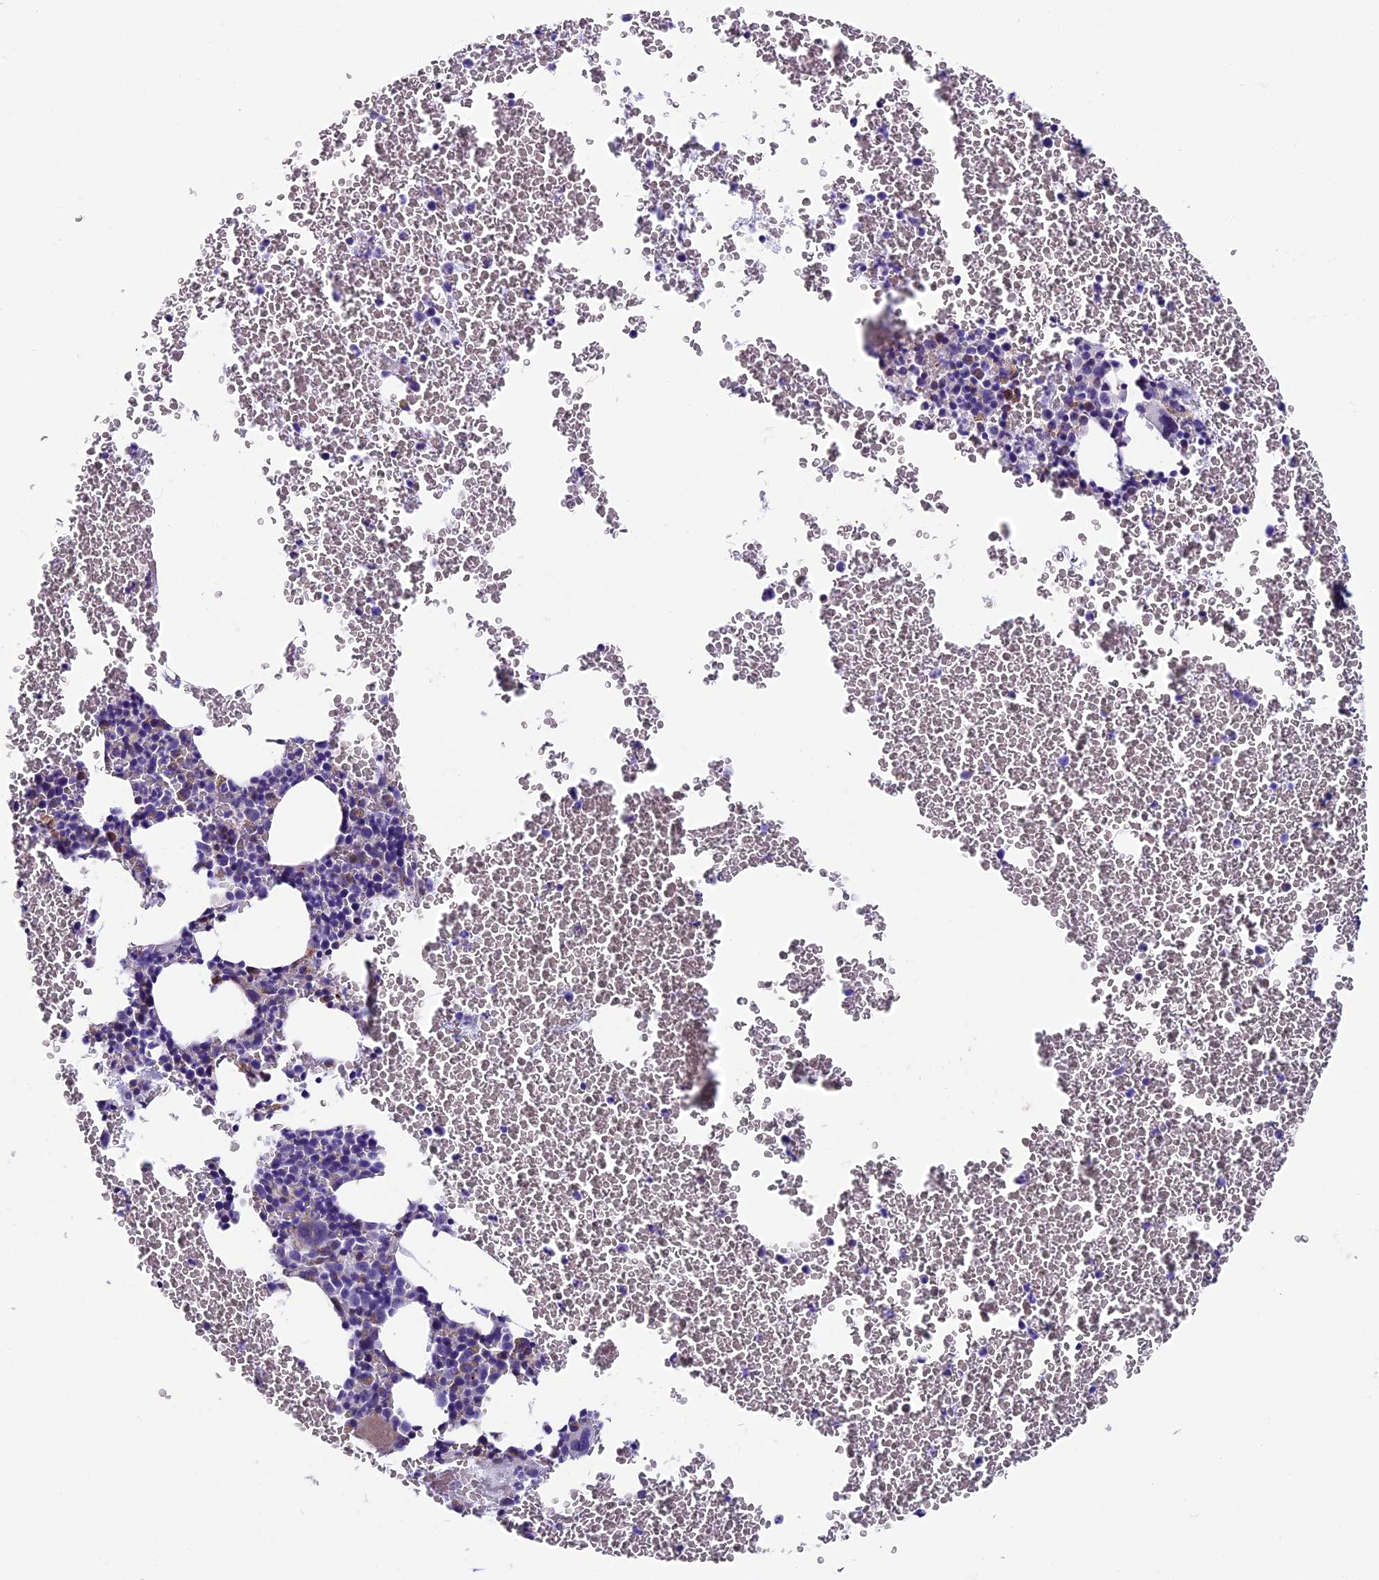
{"staining": {"intensity": "negative", "quantity": "none", "location": "none"}, "tissue": "bone marrow", "cell_type": "Hematopoietic cells", "image_type": "normal", "snomed": [{"axis": "morphology", "description": "Normal tissue, NOS"}, {"axis": "topography", "description": "Bone marrow"}], "caption": "IHC of benign human bone marrow displays no expression in hematopoietic cells. The staining was performed using DAB to visualize the protein expression in brown, while the nuclei were stained in blue with hematoxylin (Magnification: 20x).", "gene": "IL20RA", "patient": {"sex": "male", "age": 75}}